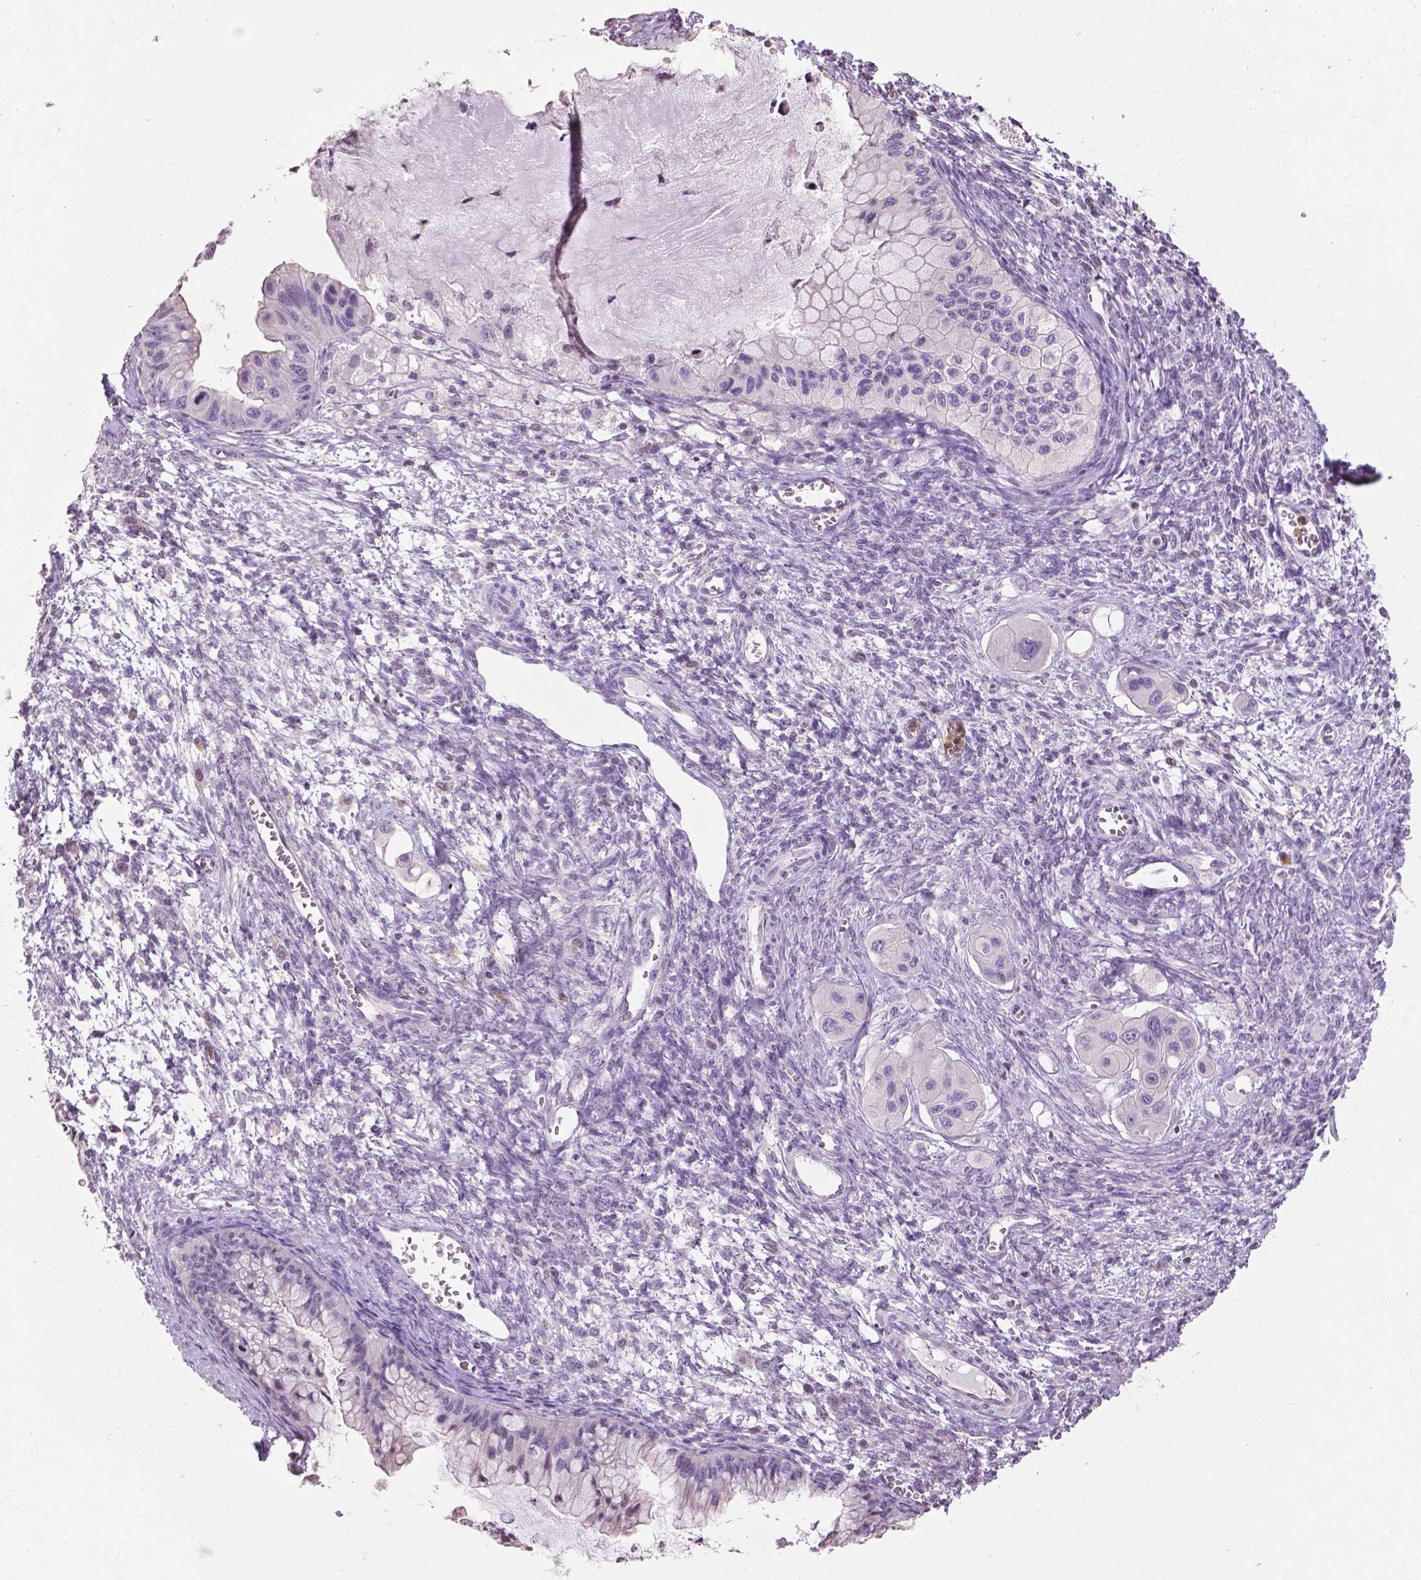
{"staining": {"intensity": "negative", "quantity": "none", "location": "none"}, "tissue": "ovarian cancer", "cell_type": "Tumor cells", "image_type": "cancer", "snomed": [{"axis": "morphology", "description": "Cystadenocarcinoma, mucinous, NOS"}, {"axis": "topography", "description": "Ovary"}], "caption": "Tumor cells show no significant protein staining in ovarian cancer.", "gene": "NTNG2", "patient": {"sex": "female", "age": 72}}